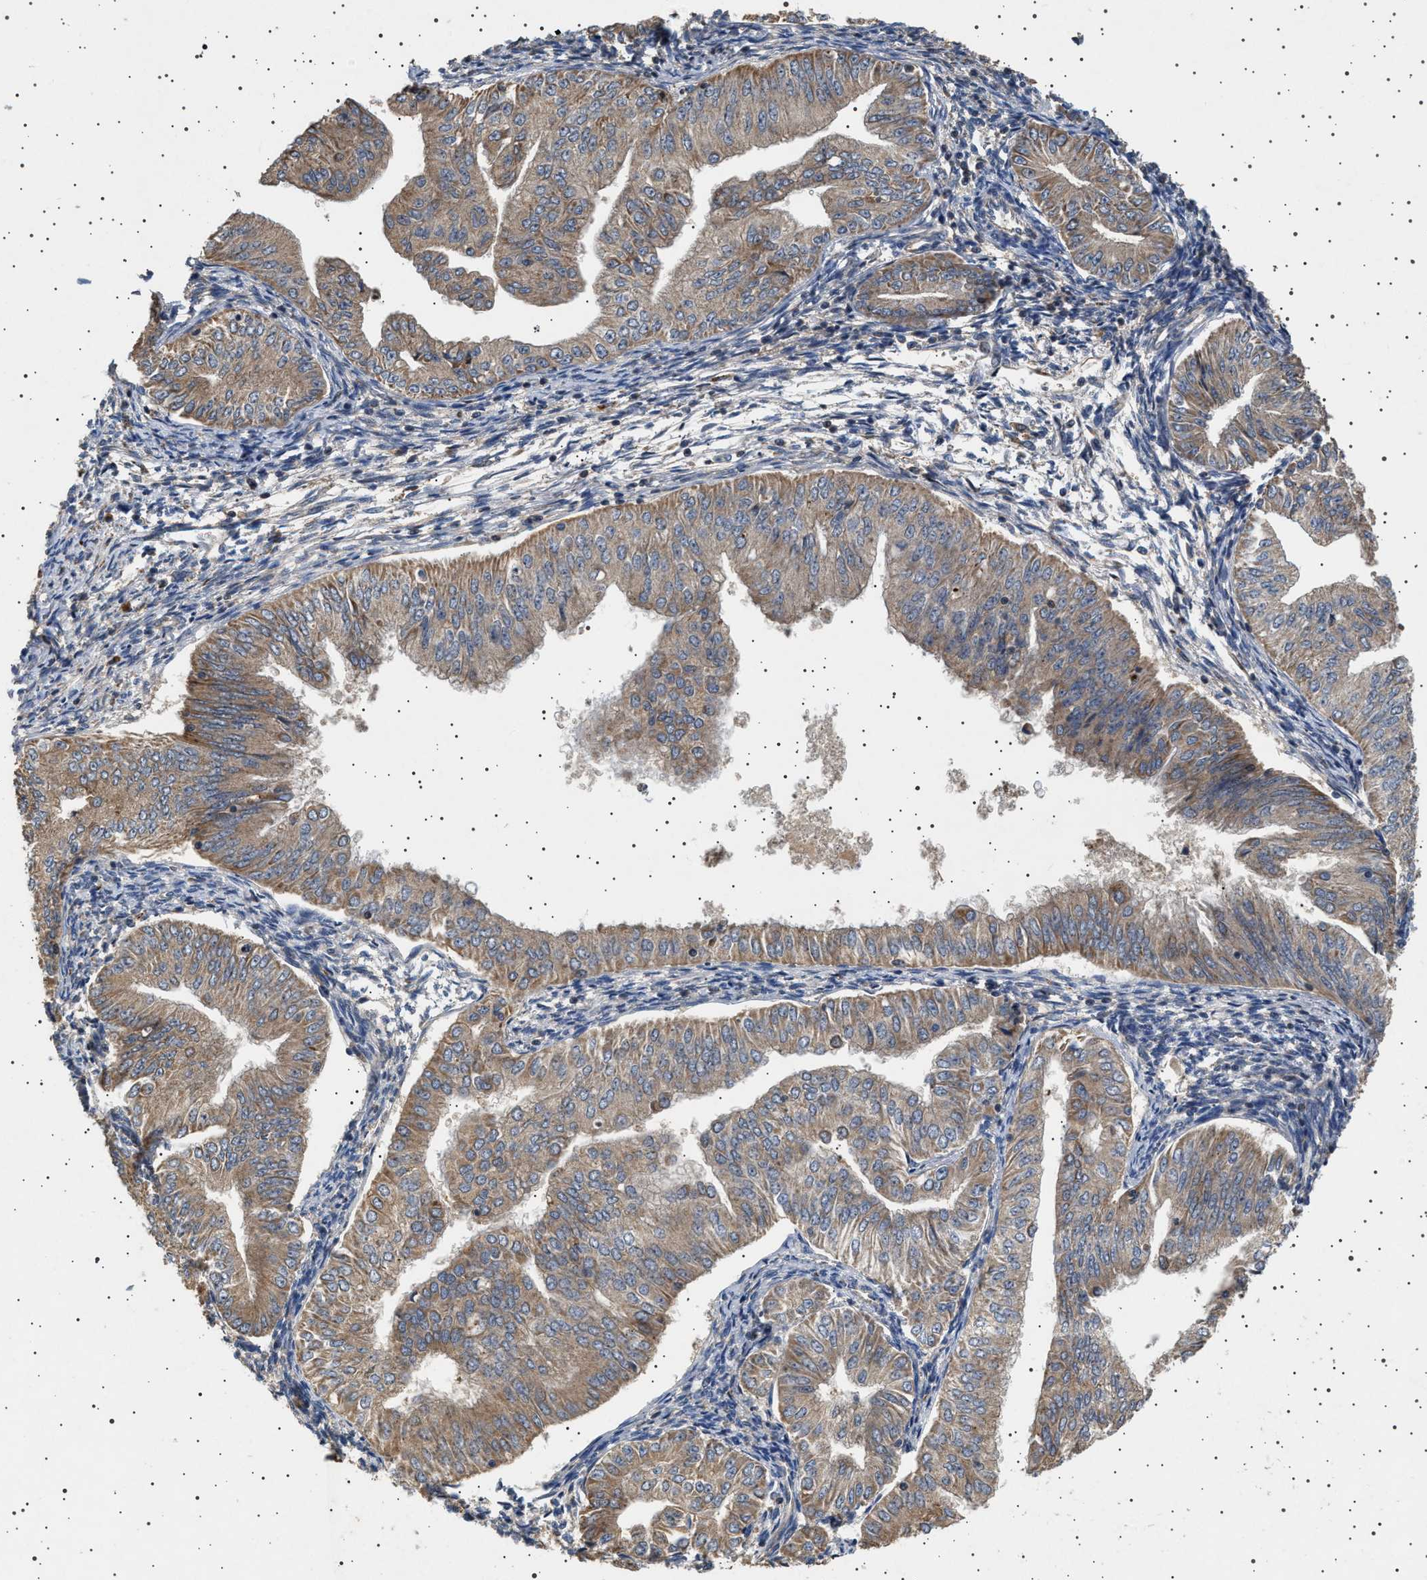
{"staining": {"intensity": "moderate", "quantity": ">75%", "location": "cytoplasmic/membranous"}, "tissue": "endometrial cancer", "cell_type": "Tumor cells", "image_type": "cancer", "snomed": [{"axis": "morphology", "description": "Normal tissue, NOS"}, {"axis": "morphology", "description": "Adenocarcinoma, NOS"}, {"axis": "topography", "description": "Endometrium"}], "caption": "There is medium levels of moderate cytoplasmic/membranous positivity in tumor cells of endometrial cancer (adenocarcinoma), as demonstrated by immunohistochemical staining (brown color).", "gene": "TRUB2", "patient": {"sex": "female", "age": 53}}